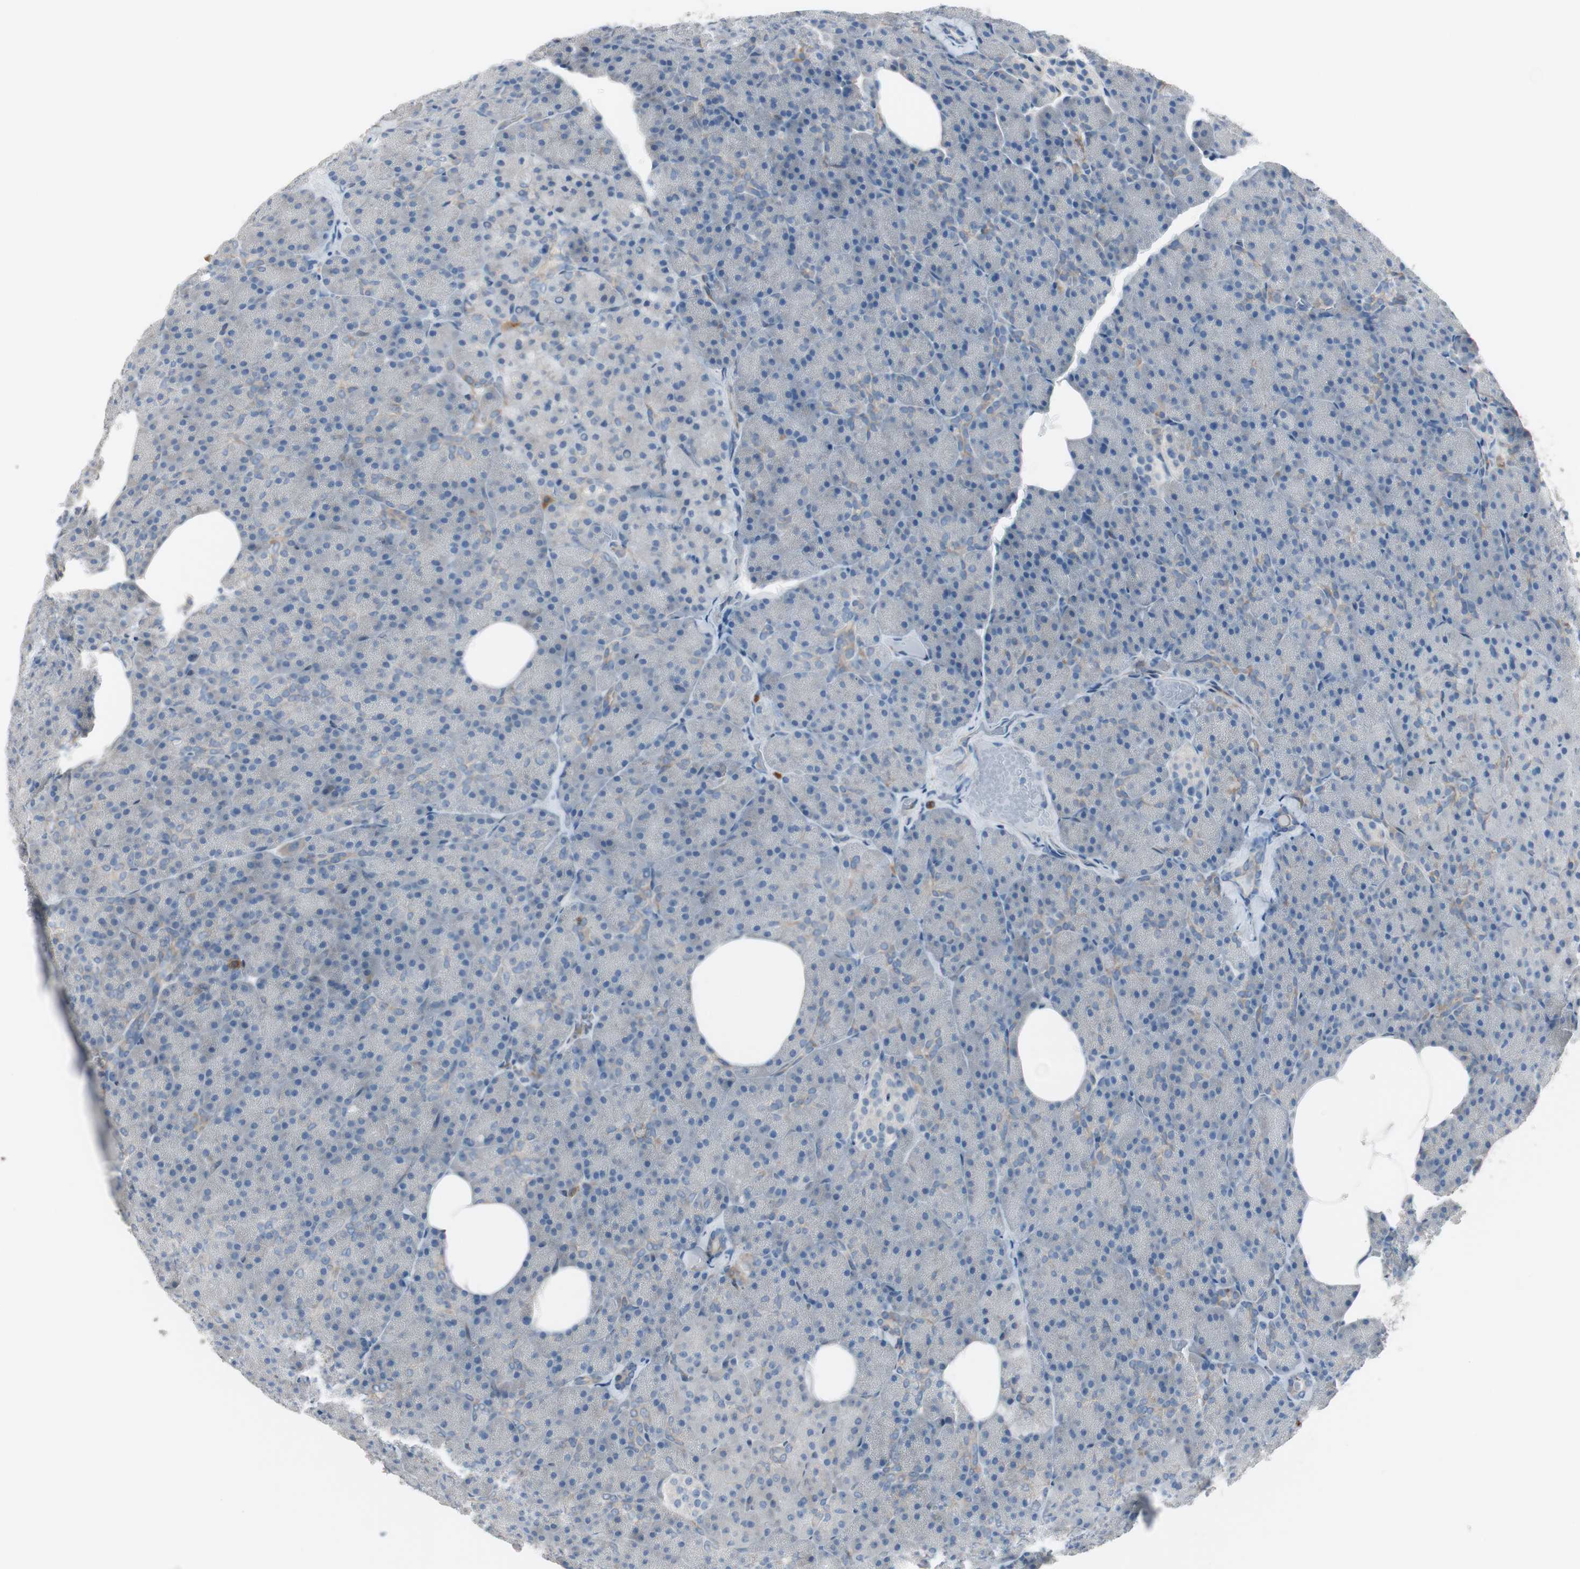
{"staining": {"intensity": "negative", "quantity": "none", "location": "none"}, "tissue": "pancreas", "cell_type": "Exocrine glandular cells", "image_type": "normal", "snomed": [{"axis": "morphology", "description": "Normal tissue, NOS"}, {"axis": "topography", "description": "Pancreas"}], "caption": "Image shows no protein staining in exocrine glandular cells of normal pancreas.", "gene": "SWAP70", "patient": {"sex": "female", "age": 35}}